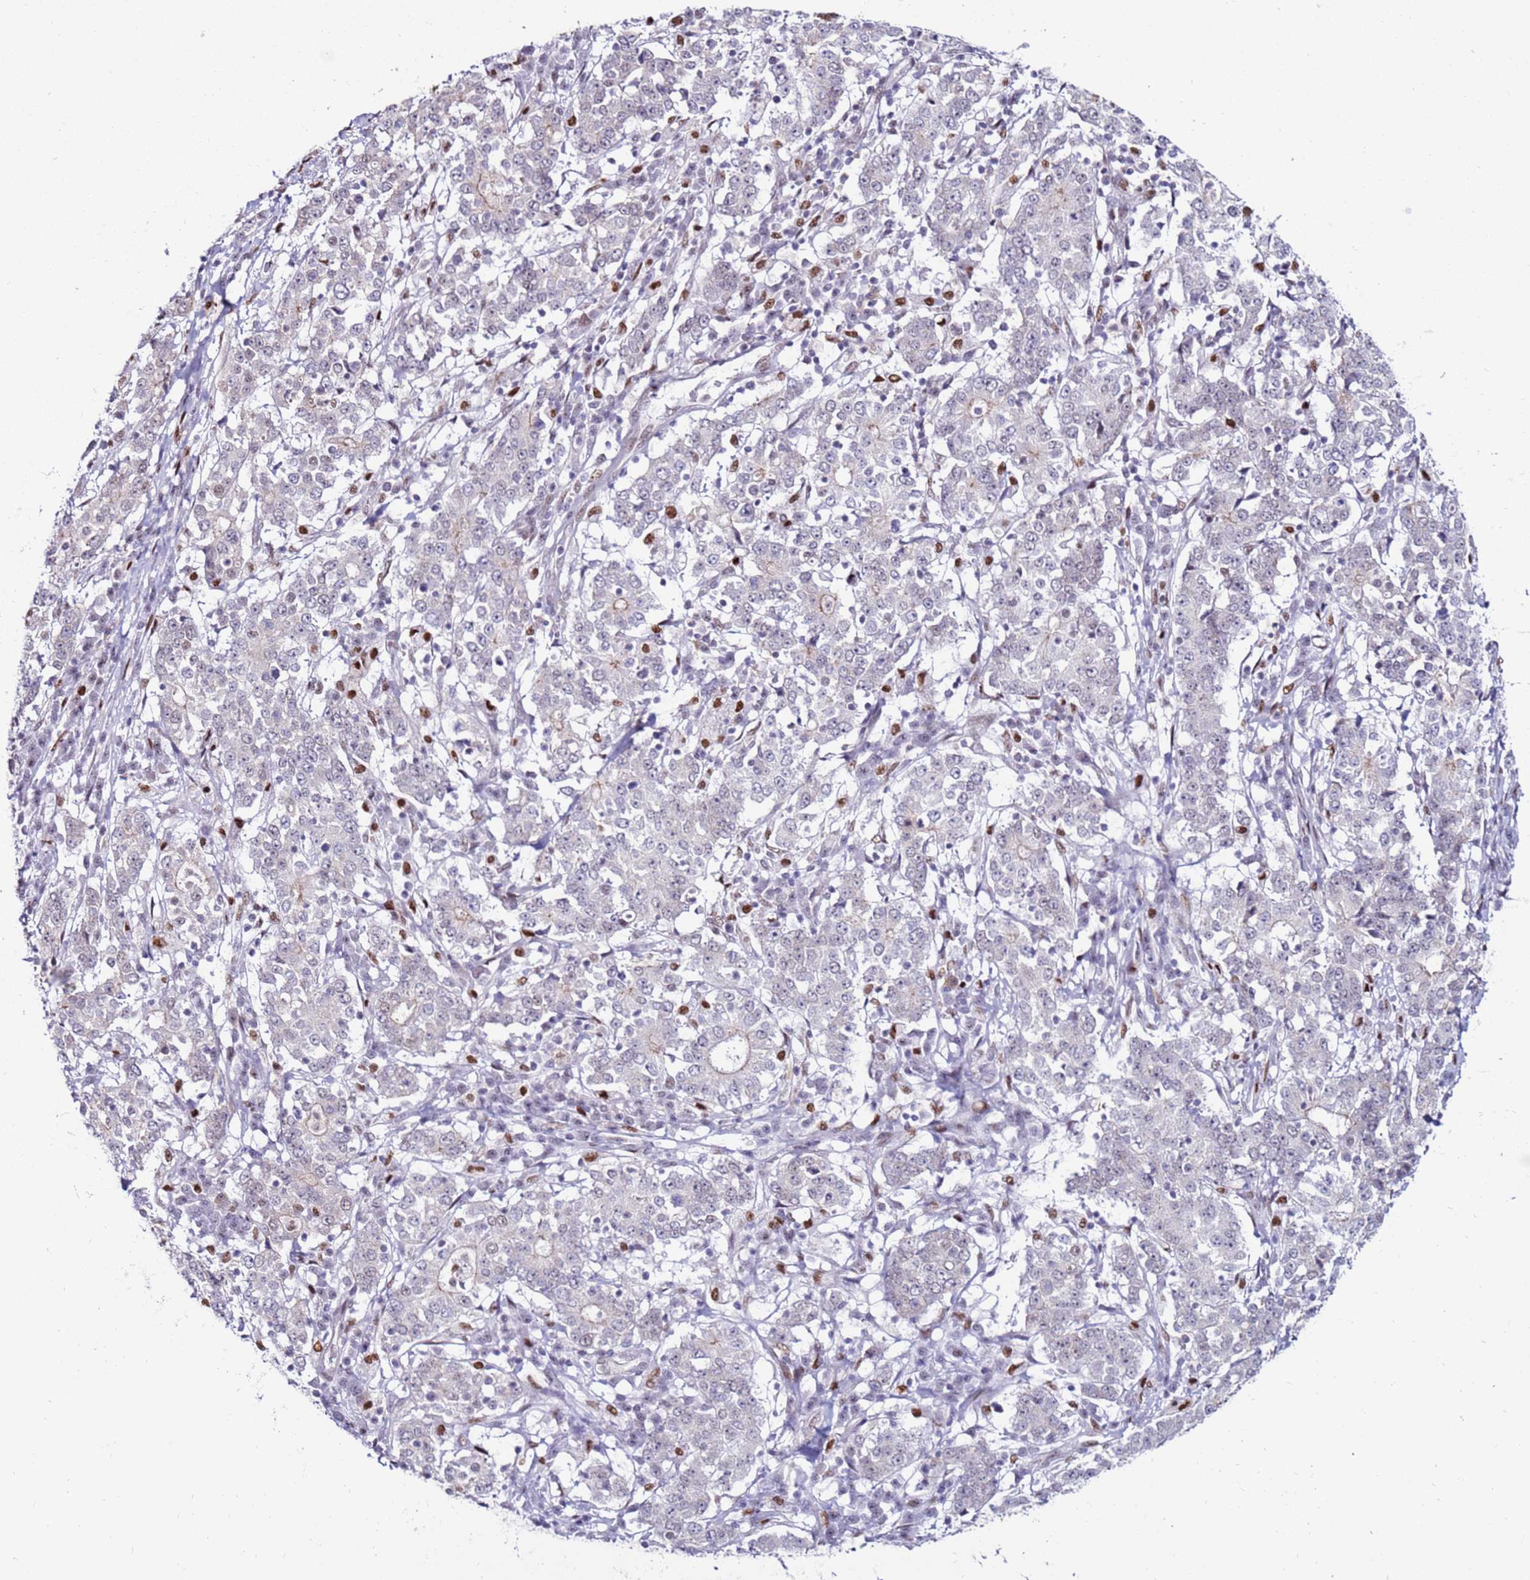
{"staining": {"intensity": "negative", "quantity": "none", "location": "none"}, "tissue": "stomach cancer", "cell_type": "Tumor cells", "image_type": "cancer", "snomed": [{"axis": "morphology", "description": "Adenocarcinoma, NOS"}, {"axis": "topography", "description": "Stomach"}], "caption": "Stomach cancer (adenocarcinoma) was stained to show a protein in brown. There is no significant staining in tumor cells.", "gene": "KPNA4", "patient": {"sex": "male", "age": 59}}